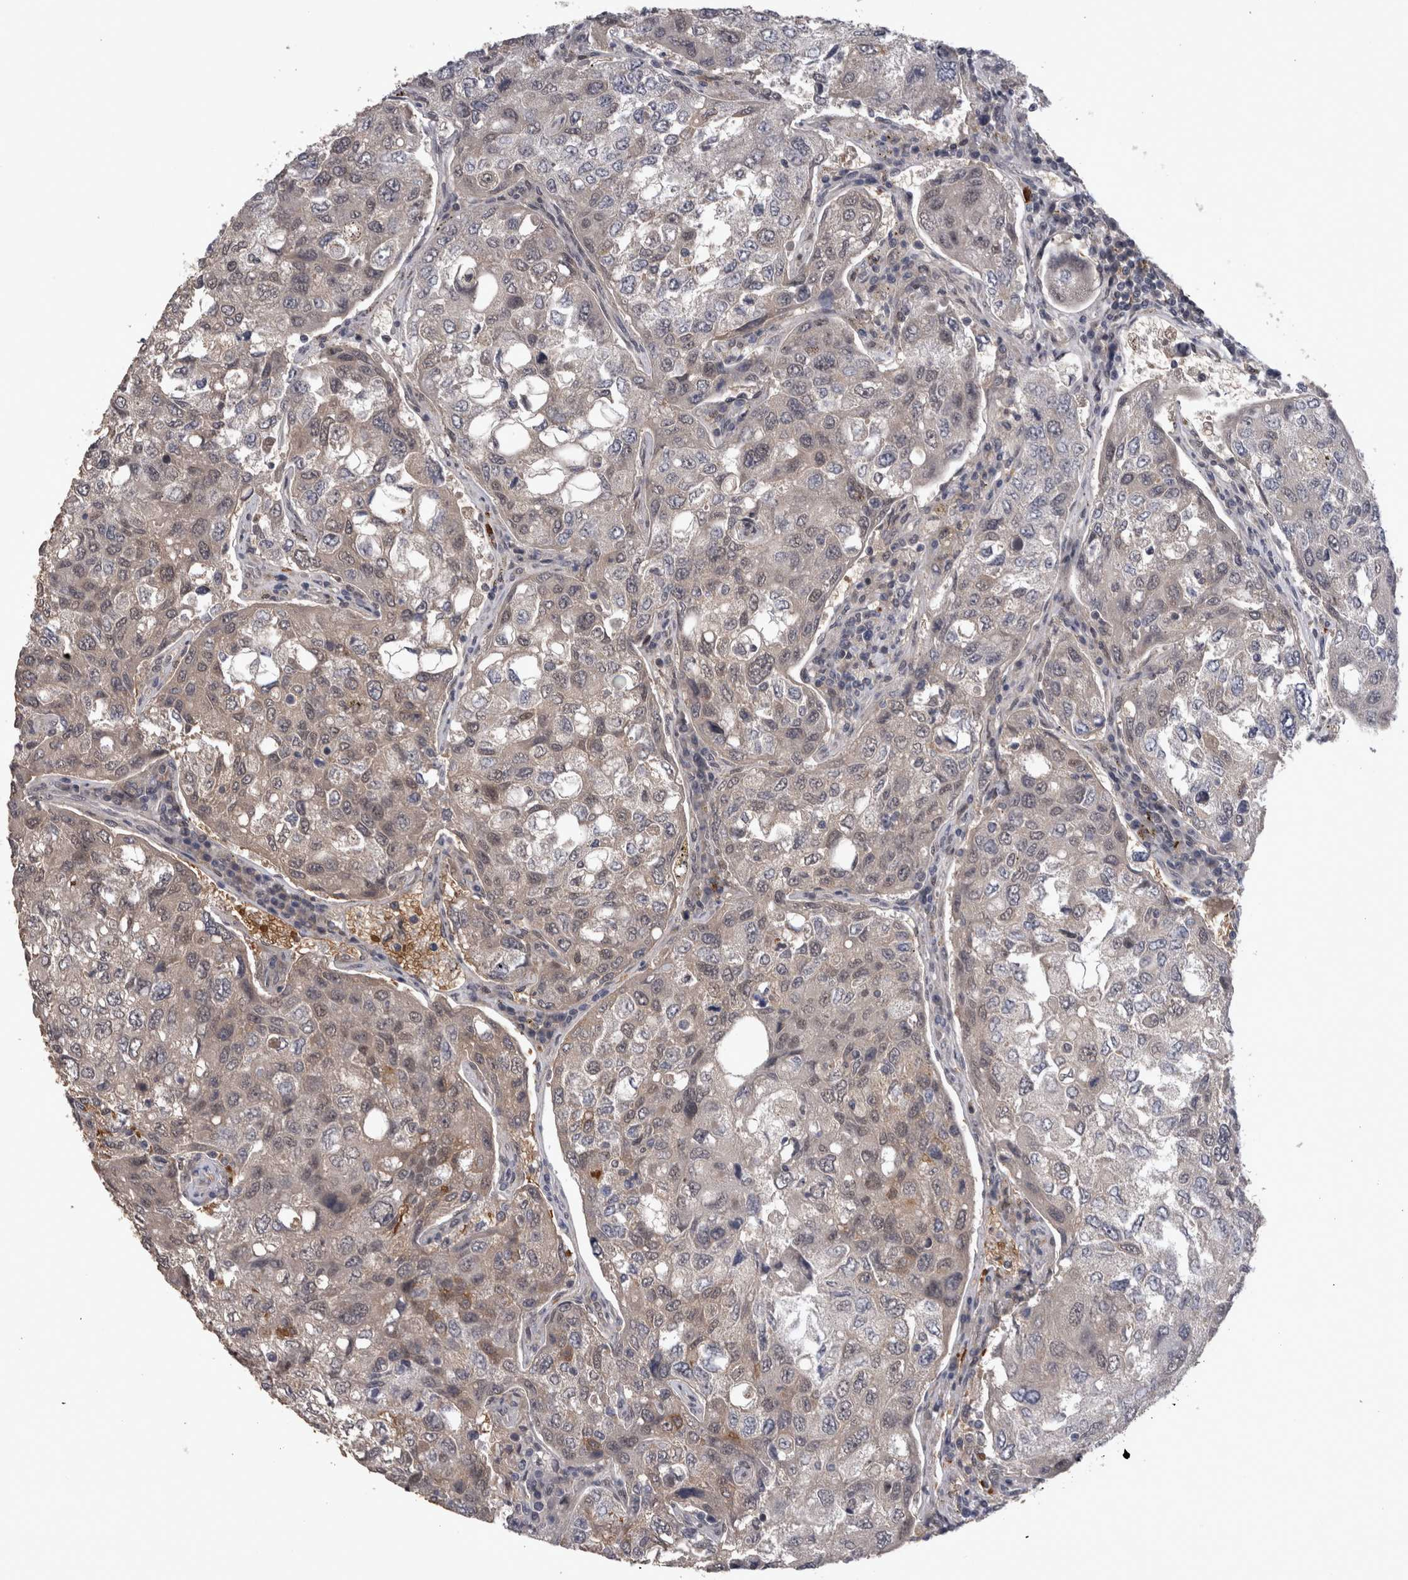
{"staining": {"intensity": "weak", "quantity": "25%-75%", "location": "cytoplasmic/membranous,nuclear"}, "tissue": "urothelial cancer", "cell_type": "Tumor cells", "image_type": "cancer", "snomed": [{"axis": "morphology", "description": "Urothelial carcinoma, High grade"}, {"axis": "topography", "description": "Lymph node"}, {"axis": "topography", "description": "Urinary bladder"}], "caption": "Protein expression analysis of human urothelial cancer reveals weak cytoplasmic/membranous and nuclear expression in approximately 25%-75% of tumor cells.", "gene": "PEBP4", "patient": {"sex": "male", "age": 51}}